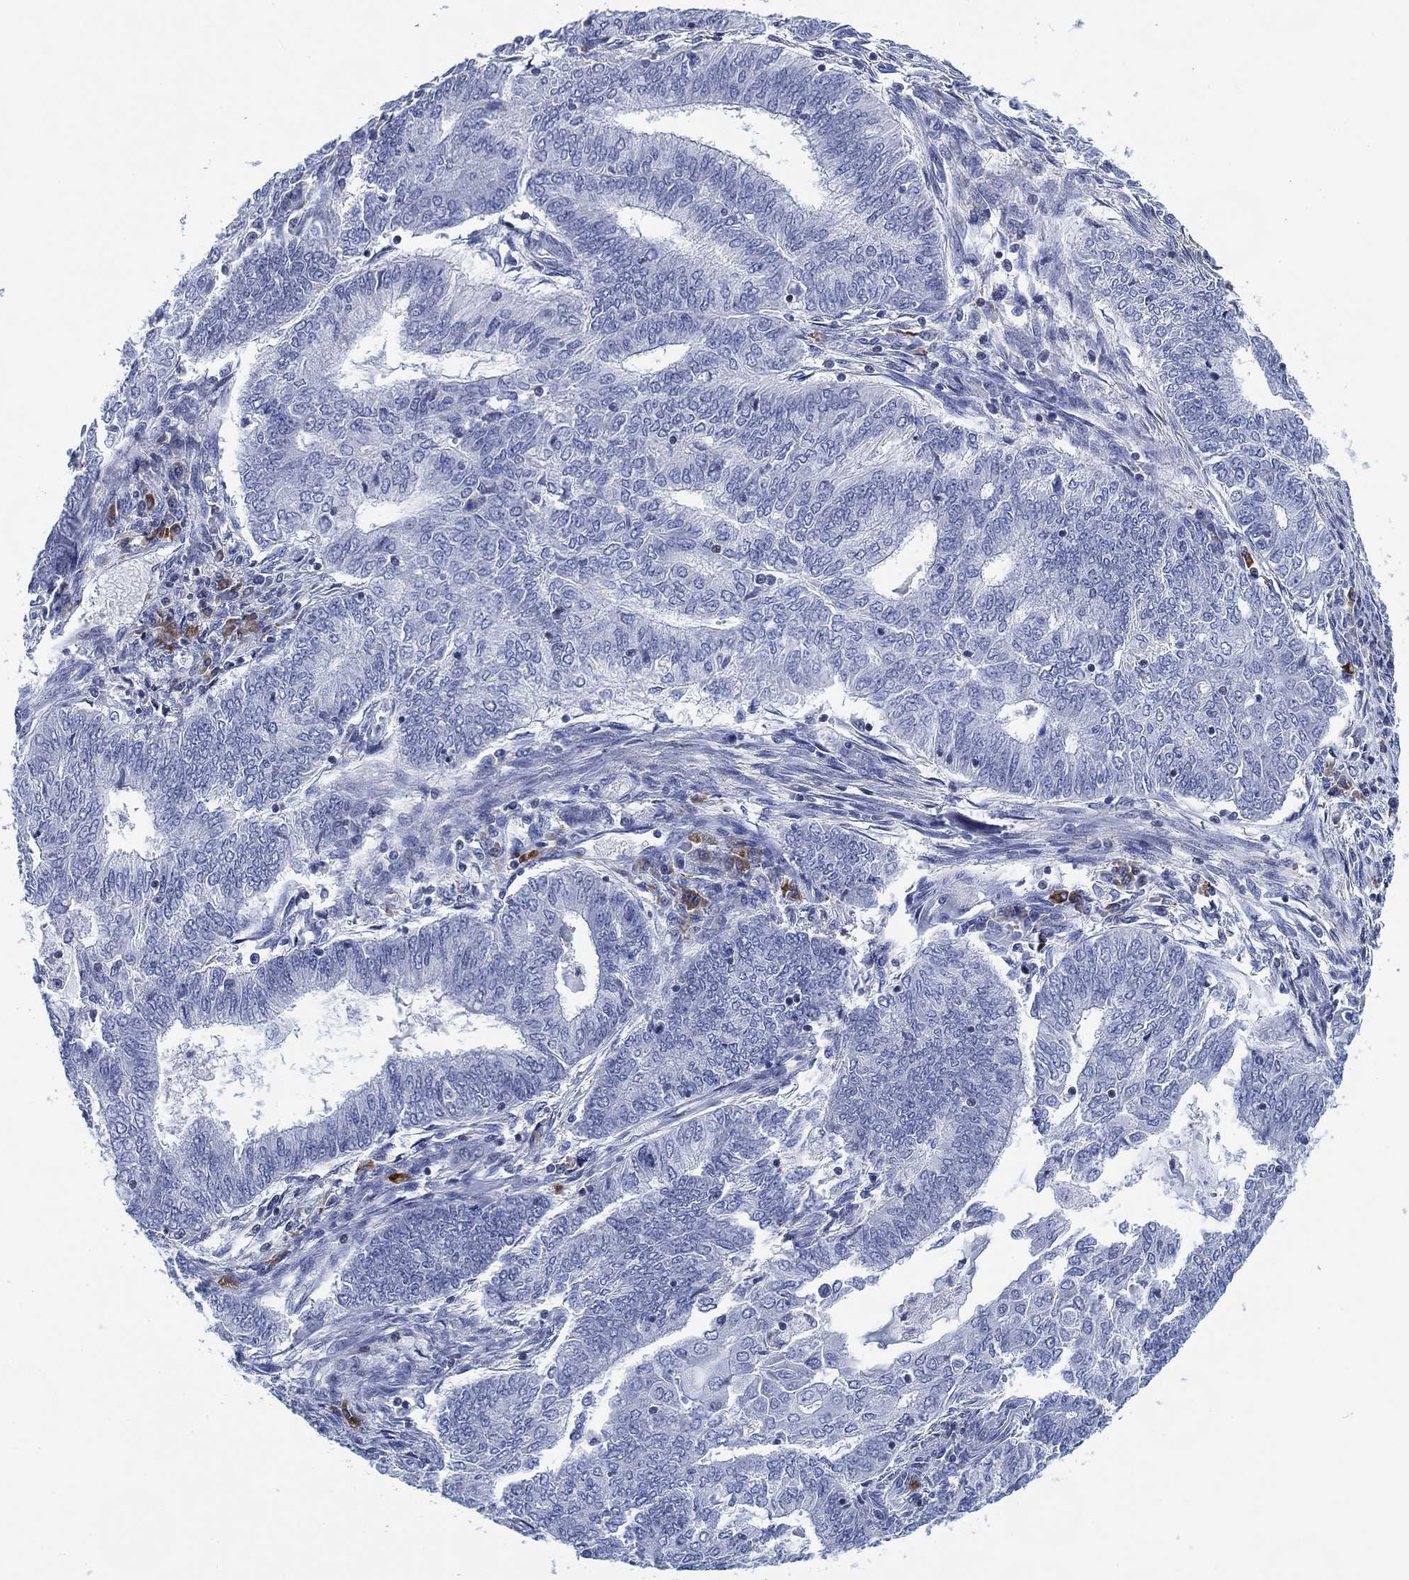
{"staining": {"intensity": "negative", "quantity": "none", "location": "none"}, "tissue": "endometrial cancer", "cell_type": "Tumor cells", "image_type": "cancer", "snomed": [{"axis": "morphology", "description": "Adenocarcinoma, NOS"}, {"axis": "topography", "description": "Endometrium"}], "caption": "Immunohistochemistry (IHC) photomicrograph of neoplastic tissue: endometrial cancer stained with DAB (3,3'-diaminobenzidine) displays no significant protein expression in tumor cells. (DAB IHC with hematoxylin counter stain).", "gene": "FYB1", "patient": {"sex": "female", "age": 62}}